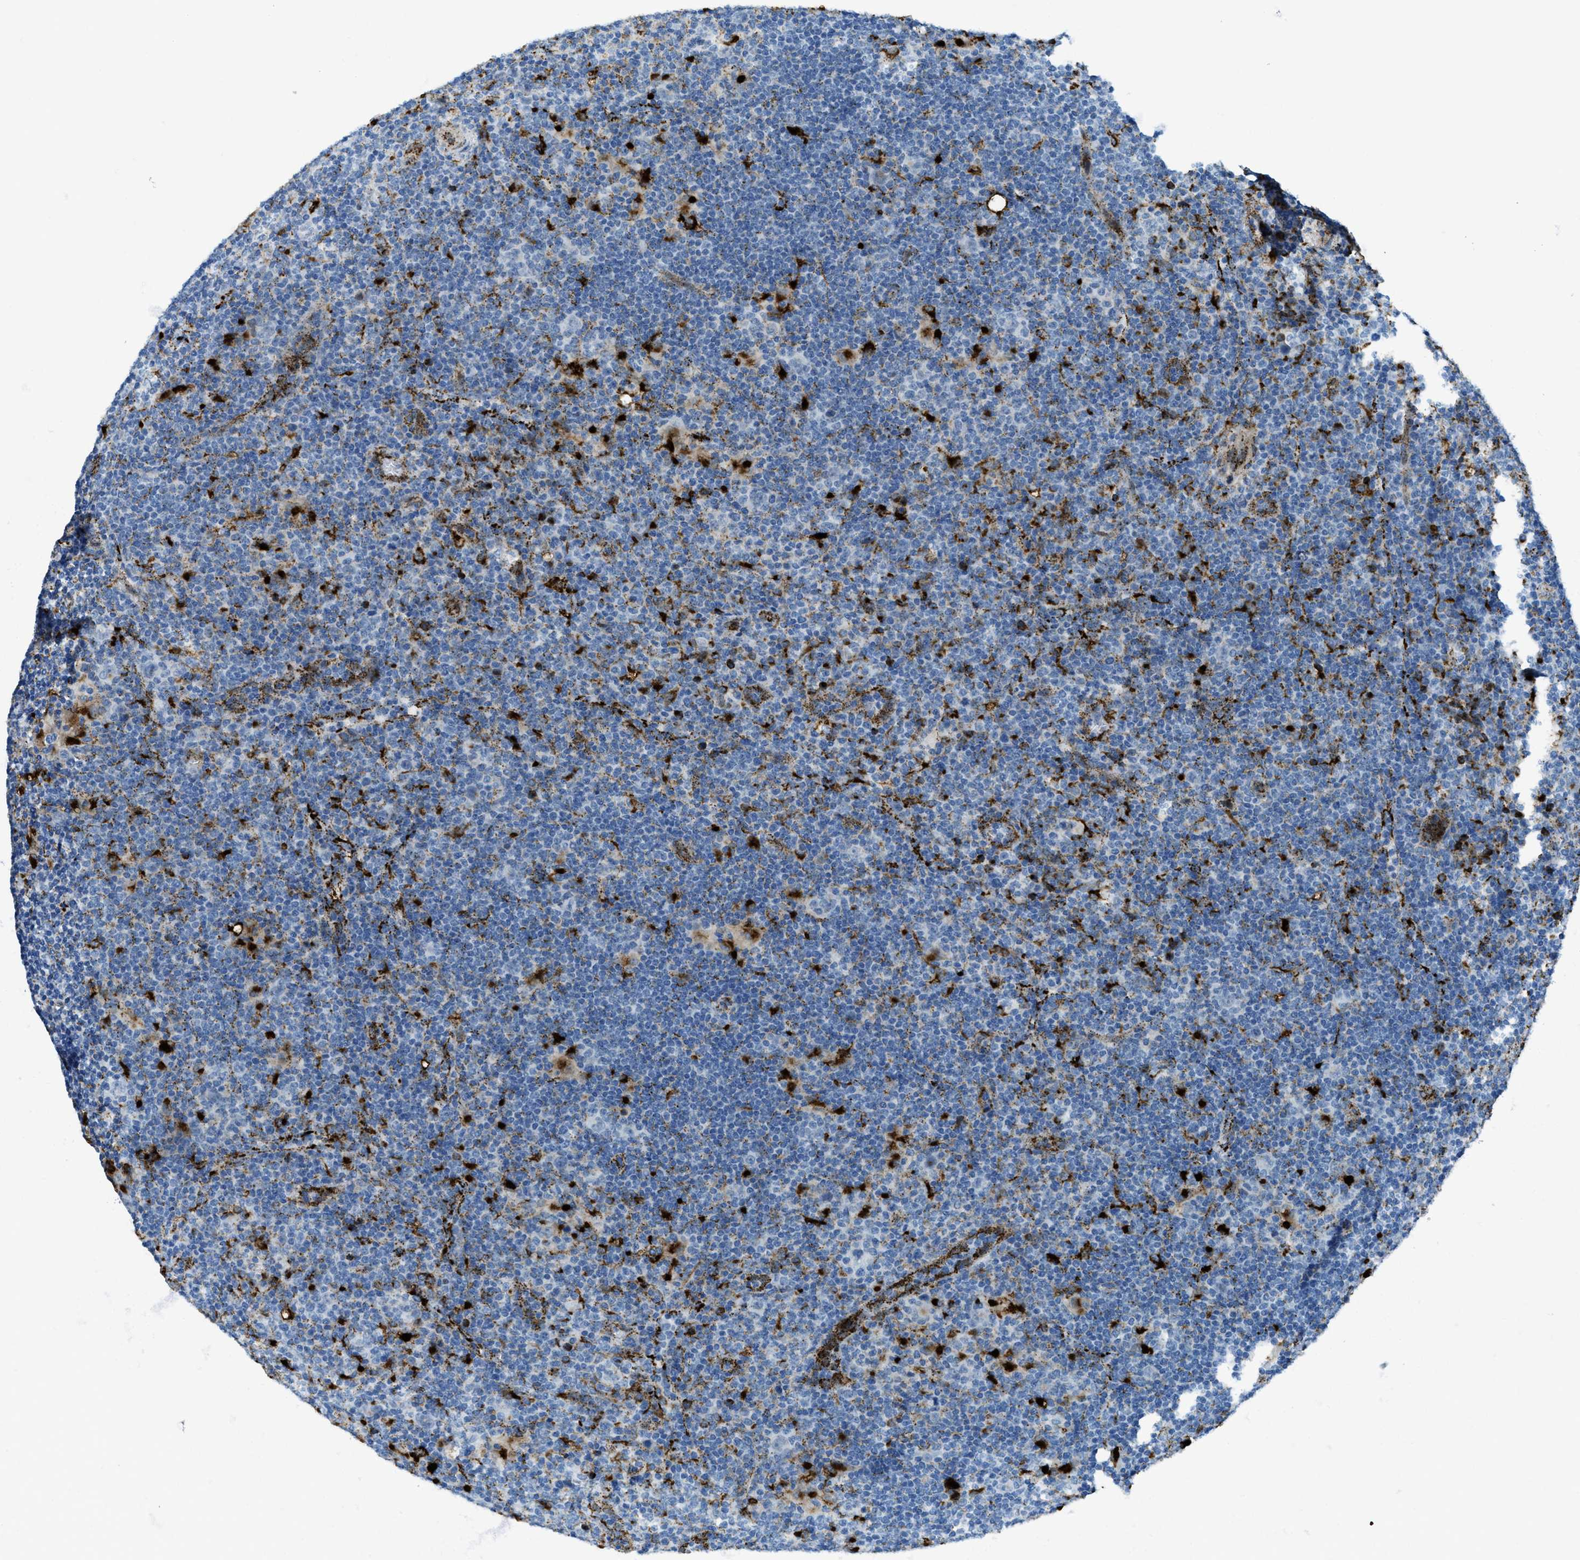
{"staining": {"intensity": "weak", "quantity": "<25%", "location": "cytoplasmic/membranous"}, "tissue": "lymphoma", "cell_type": "Tumor cells", "image_type": "cancer", "snomed": [{"axis": "morphology", "description": "Hodgkin's disease, NOS"}, {"axis": "topography", "description": "Lymph node"}], "caption": "IHC of Hodgkin's disease shows no positivity in tumor cells.", "gene": "SCARB2", "patient": {"sex": "female", "age": 57}}